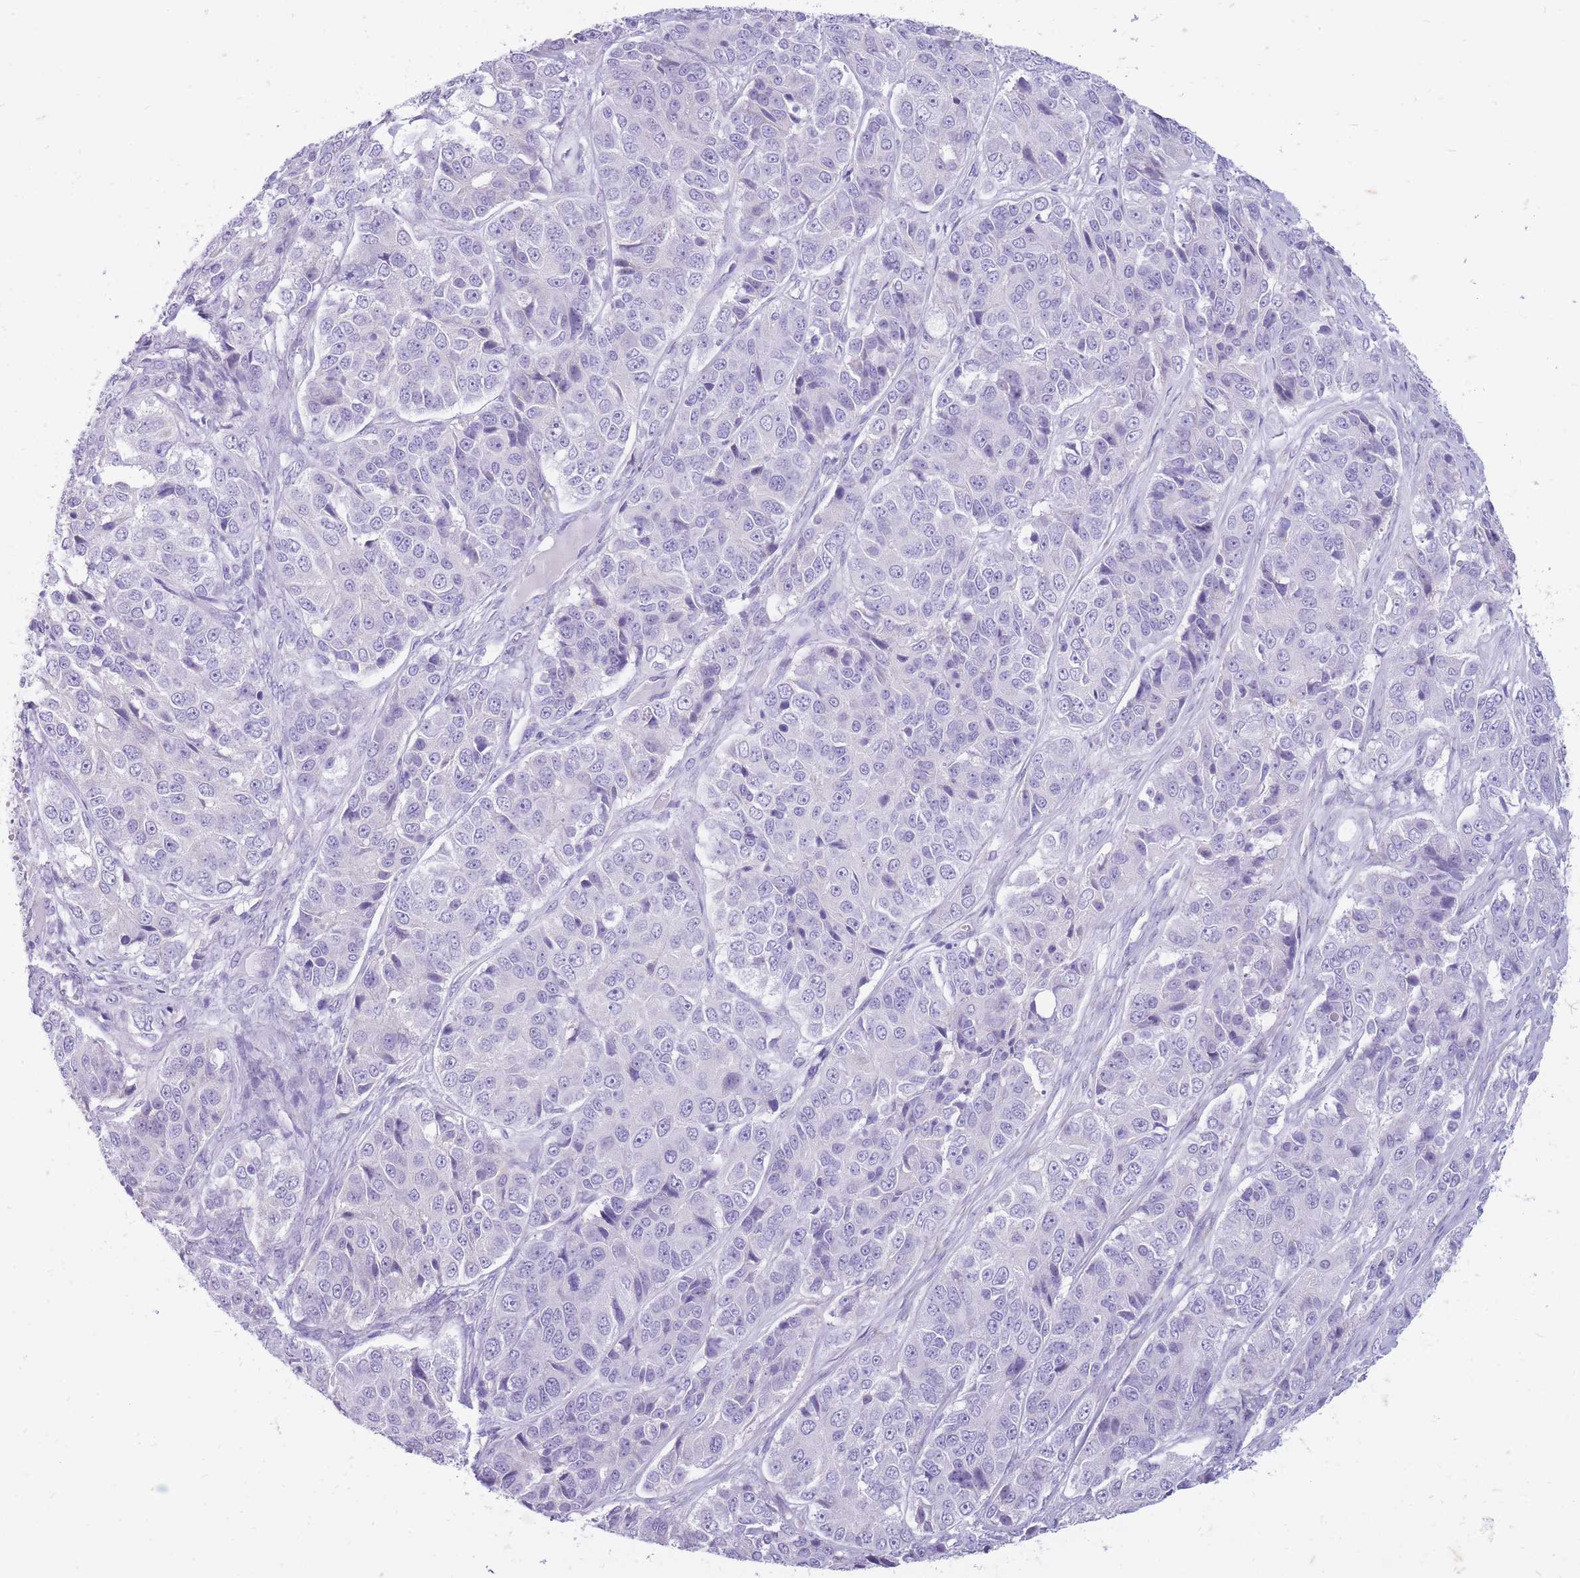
{"staining": {"intensity": "negative", "quantity": "none", "location": "none"}, "tissue": "ovarian cancer", "cell_type": "Tumor cells", "image_type": "cancer", "snomed": [{"axis": "morphology", "description": "Carcinoma, endometroid"}, {"axis": "topography", "description": "Ovary"}], "caption": "A micrograph of human ovarian cancer (endometroid carcinoma) is negative for staining in tumor cells. The staining was performed using DAB (3,3'-diaminobenzidine) to visualize the protein expression in brown, while the nuclei were stained in blue with hematoxylin (Magnification: 20x).", "gene": "ZFP37", "patient": {"sex": "female", "age": 51}}